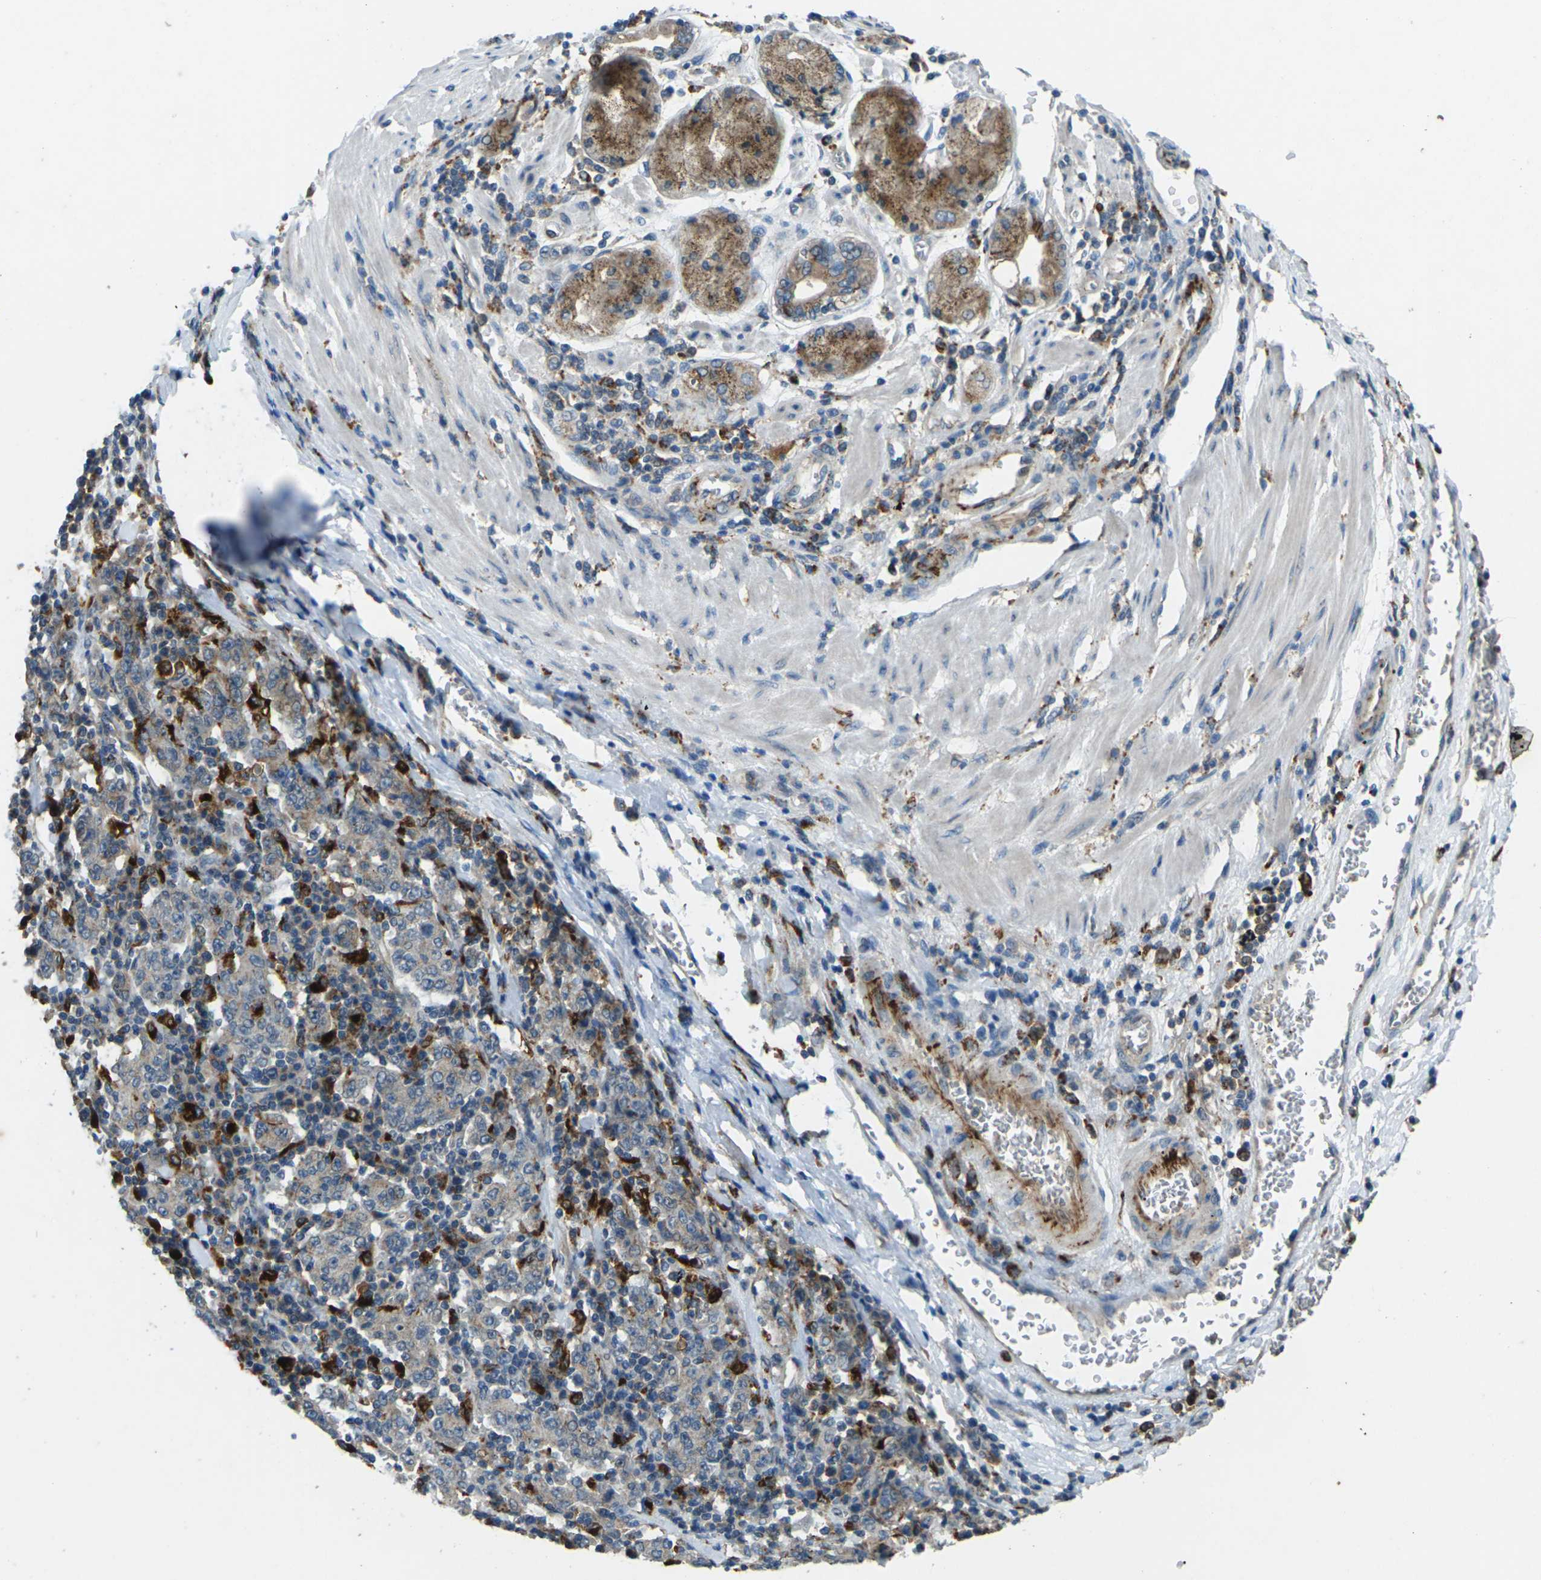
{"staining": {"intensity": "weak", "quantity": ">75%", "location": "cytoplasmic/membranous"}, "tissue": "stomach cancer", "cell_type": "Tumor cells", "image_type": "cancer", "snomed": [{"axis": "morphology", "description": "Normal tissue, NOS"}, {"axis": "morphology", "description": "Adenocarcinoma, NOS"}, {"axis": "topography", "description": "Stomach, upper"}, {"axis": "topography", "description": "Stomach"}], "caption": "Protein staining of stomach cancer (adenocarcinoma) tissue reveals weak cytoplasmic/membranous staining in approximately >75% of tumor cells. (Brightfield microscopy of DAB IHC at high magnification).", "gene": "SLC31A2", "patient": {"sex": "male", "age": 59}}